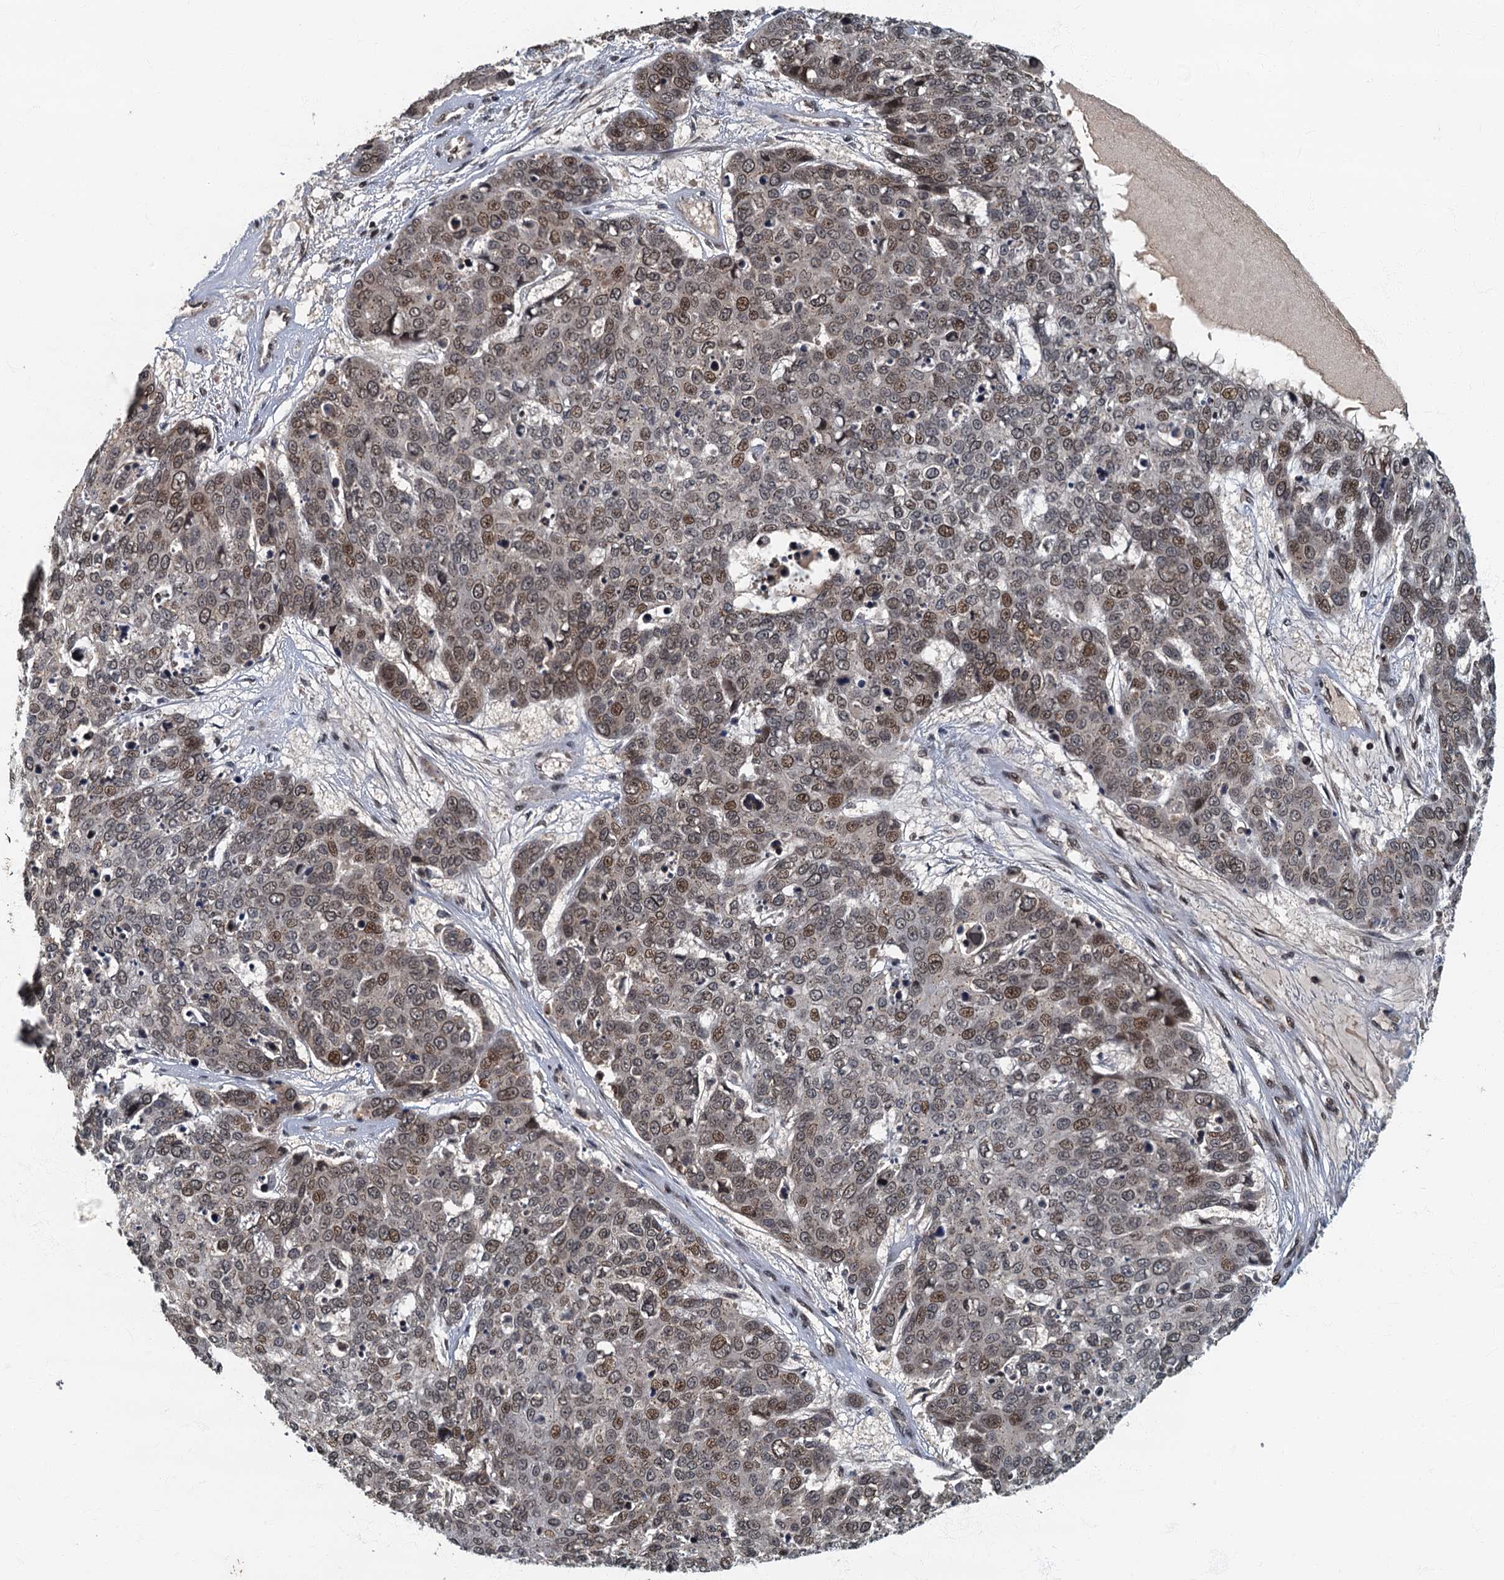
{"staining": {"intensity": "moderate", "quantity": "<25%", "location": "nuclear"}, "tissue": "skin cancer", "cell_type": "Tumor cells", "image_type": "cancer", "snomed": [{"axis": "morphology", "description": "Squamous cell carcinoma, NOS"}, {"axis": "topography", "description": "Skin"}], "caption": "Immunohistochemistry (IHC) of human skin cancer reveals low levels of moderate nuclear positivity in about <25% of tumor cells. The protein is stained brown, and the nuclei are stained in blue (DAB IHC with brightfield microscopy, high magnification).", "gene": "CKAP2L", "patient": {"sex": "male", "age": 71}}